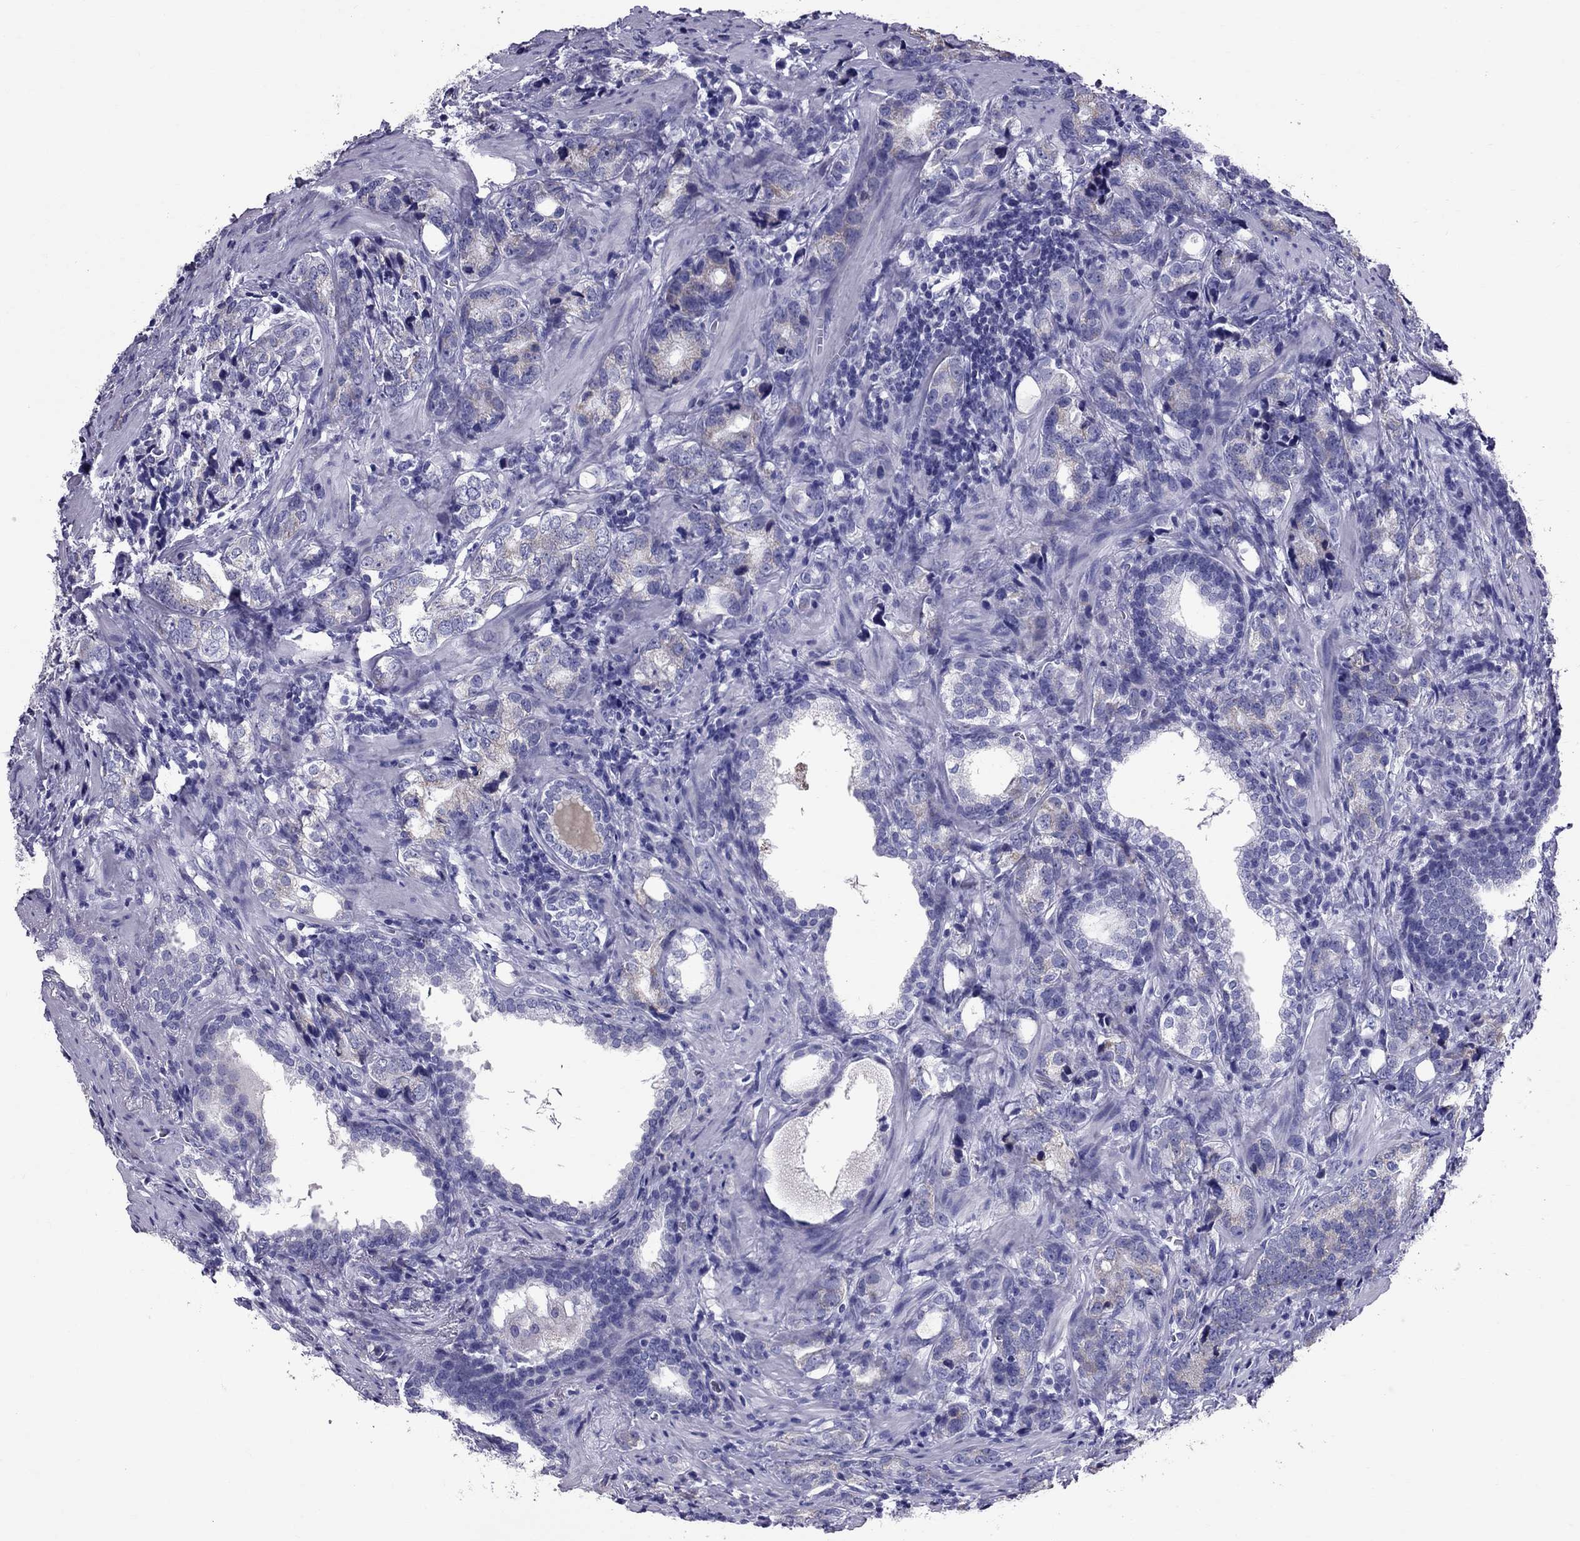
{"staining": {"intensity": "weak", "quantity": "<25%", "location": "cytoplasmic/membranous"}, "tissue": "prostate cancer", "cell_type": "Tumor cells", "image_type": "cancer", "snomed": [{"axis": "morphology", "description": "Adenocarcinoma, NOS"}, {"axis": "topography", "description": "Prostate and seminal vesicle, NOS"}], "caption": "An IHC photomicrograph of prostate cancer (adenocarcinoma) is shown. There is no staining in tumor cells of prostate cancer (adenocarcinoma).", "gene": "TTLL13", "patient": {"sex": "male", "age": 63}}